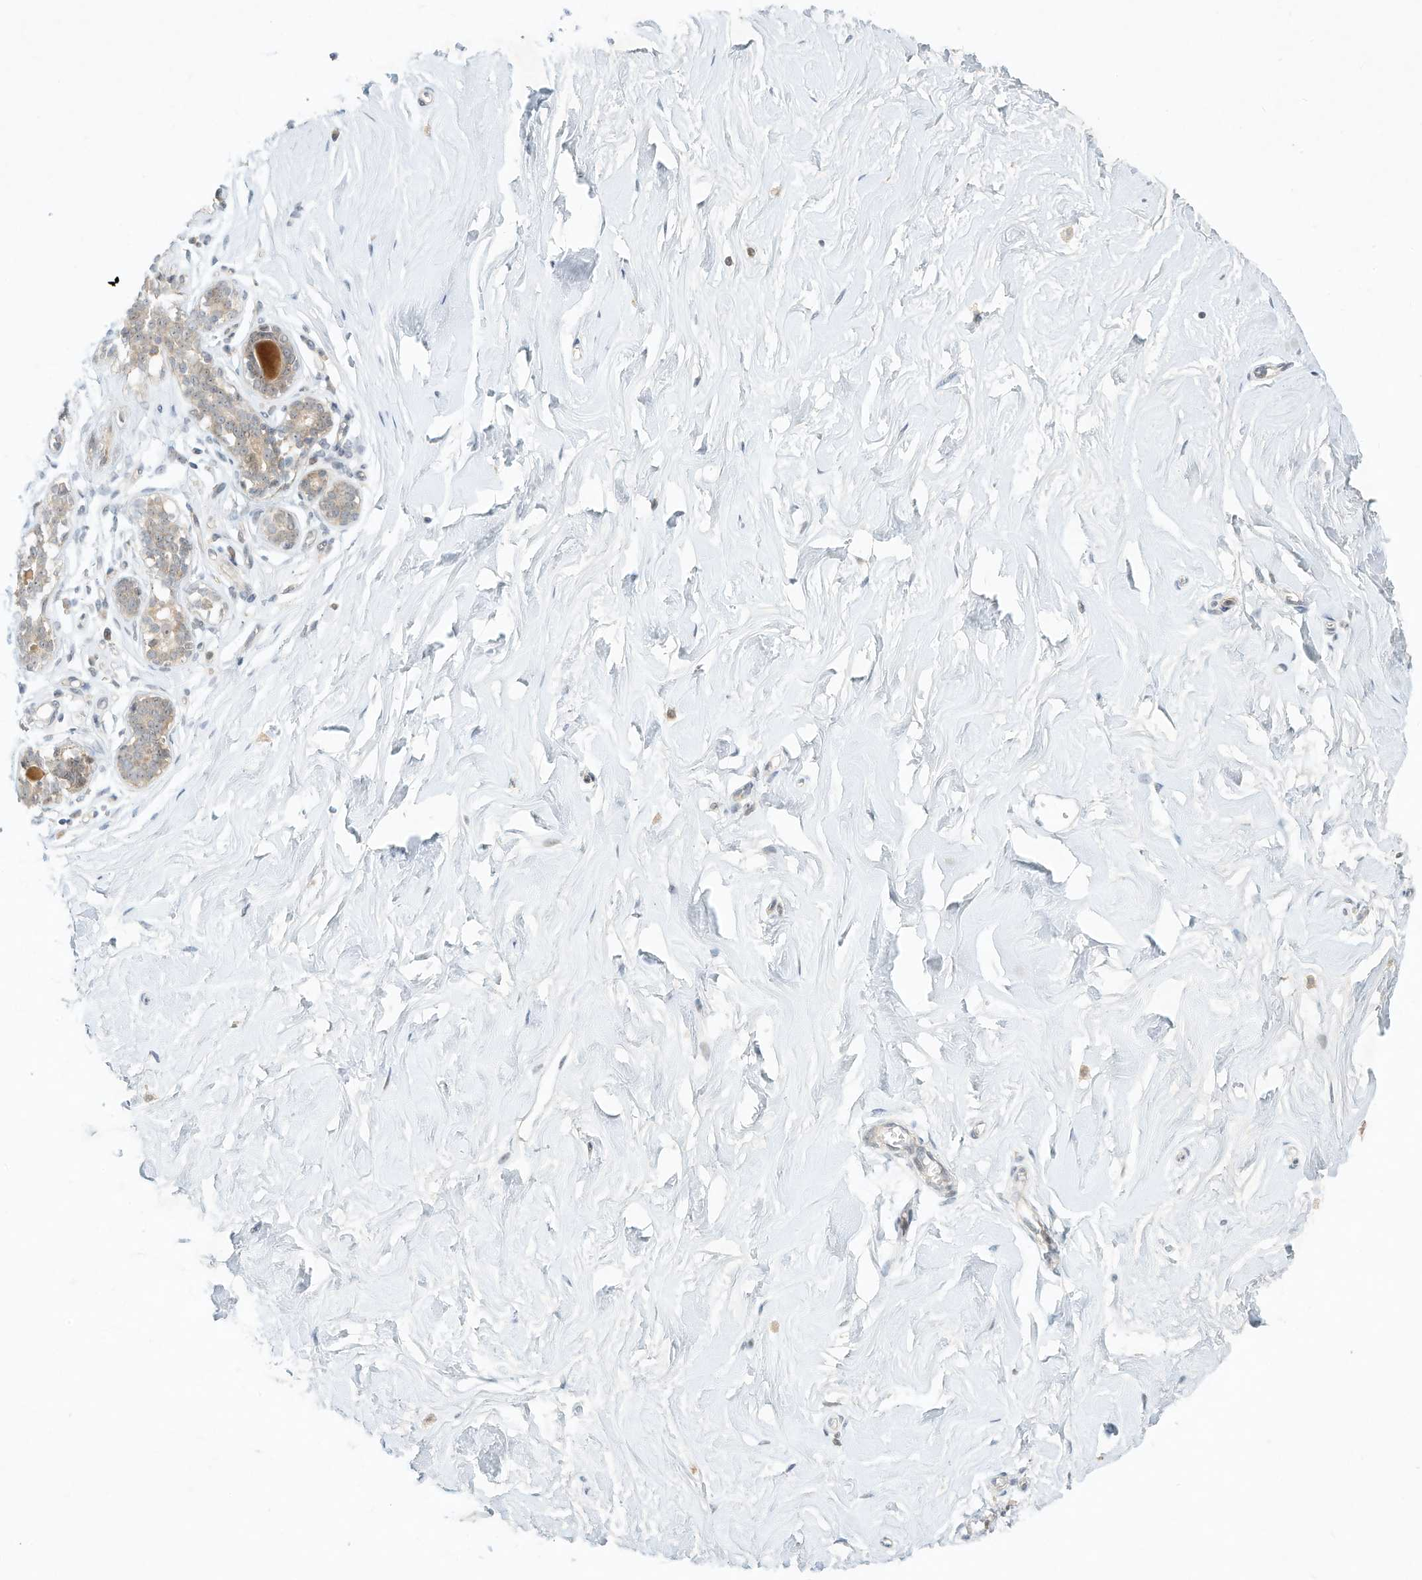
{"staining": {"intensity": "negative", "quantity": "none", "location": "none"}, "tissue": "breast", "cell_type": "Adipocytes", "image_type": "normal", "snomed": [{"axis": "morphology", "description": "Normal tissue, NOS"}, {"axis": "morphology", "description": "Adenoma, NOS"}, {"axis": "topography", "description": "Breast"}], "caption": "Normal breast was stained to show a protein in brown. There is no significant positivity in adipocytes.", "gene": "PAK6", "patient": {"sex": "female", "age": 23}}